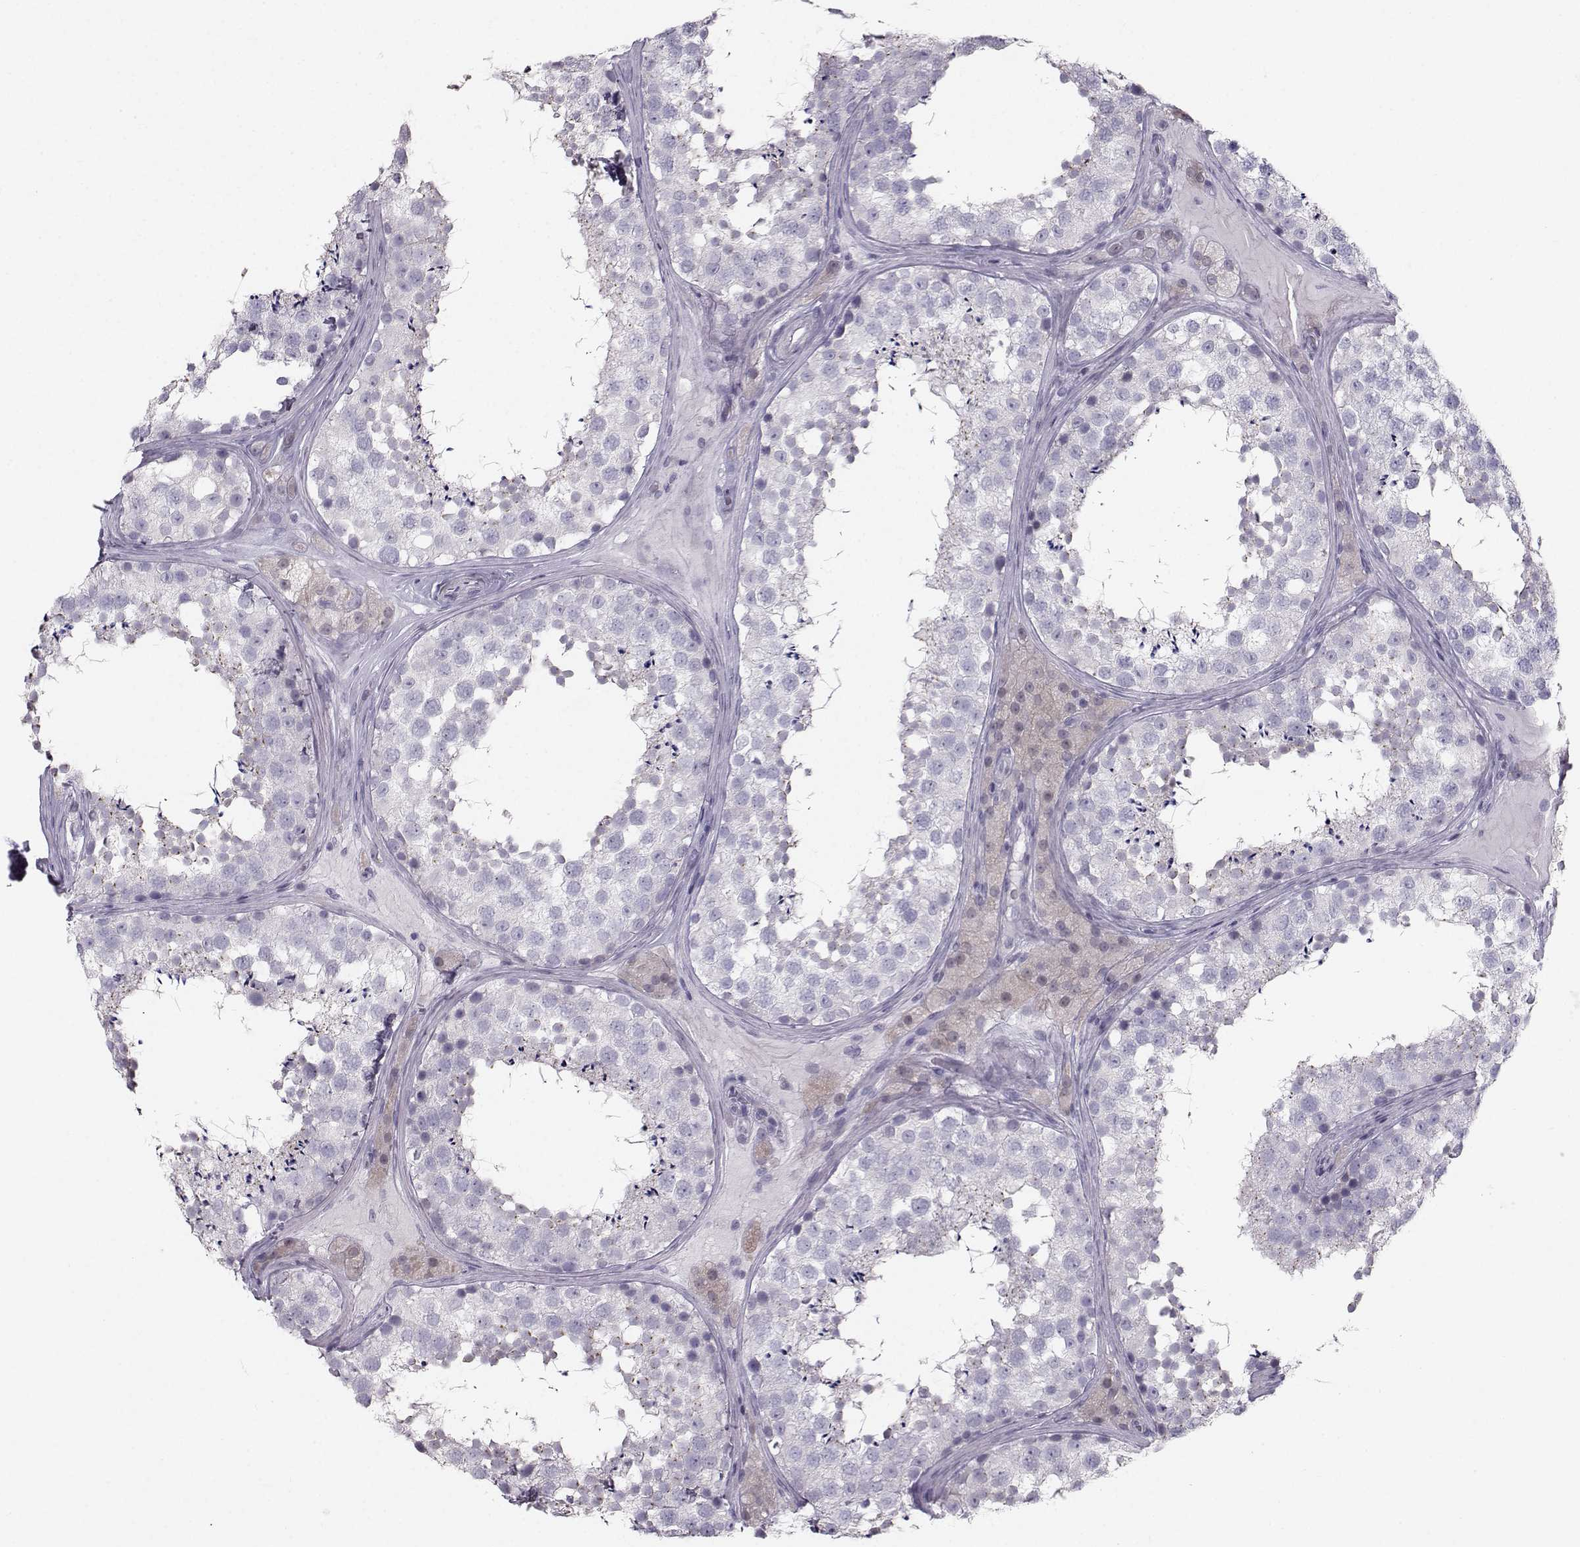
{"staining": {"intensity": "negative", "quantity": "none", "location": "none"}, "tissue": "testis", "cell_type": "Cells in seminiferous ducts", "image_type": "normal", "snomed": [{"axis": "morphology", "description": "Normal tissue, NOS"}, {"axis": "topography", "description": "Testis"}], "caption": "Photomicrograph shows no significant protein expression in cells in seminiferous ducts of unremarkable testis.", "gene": "CASR", "patient": {"sex": "male", "age": 41}}